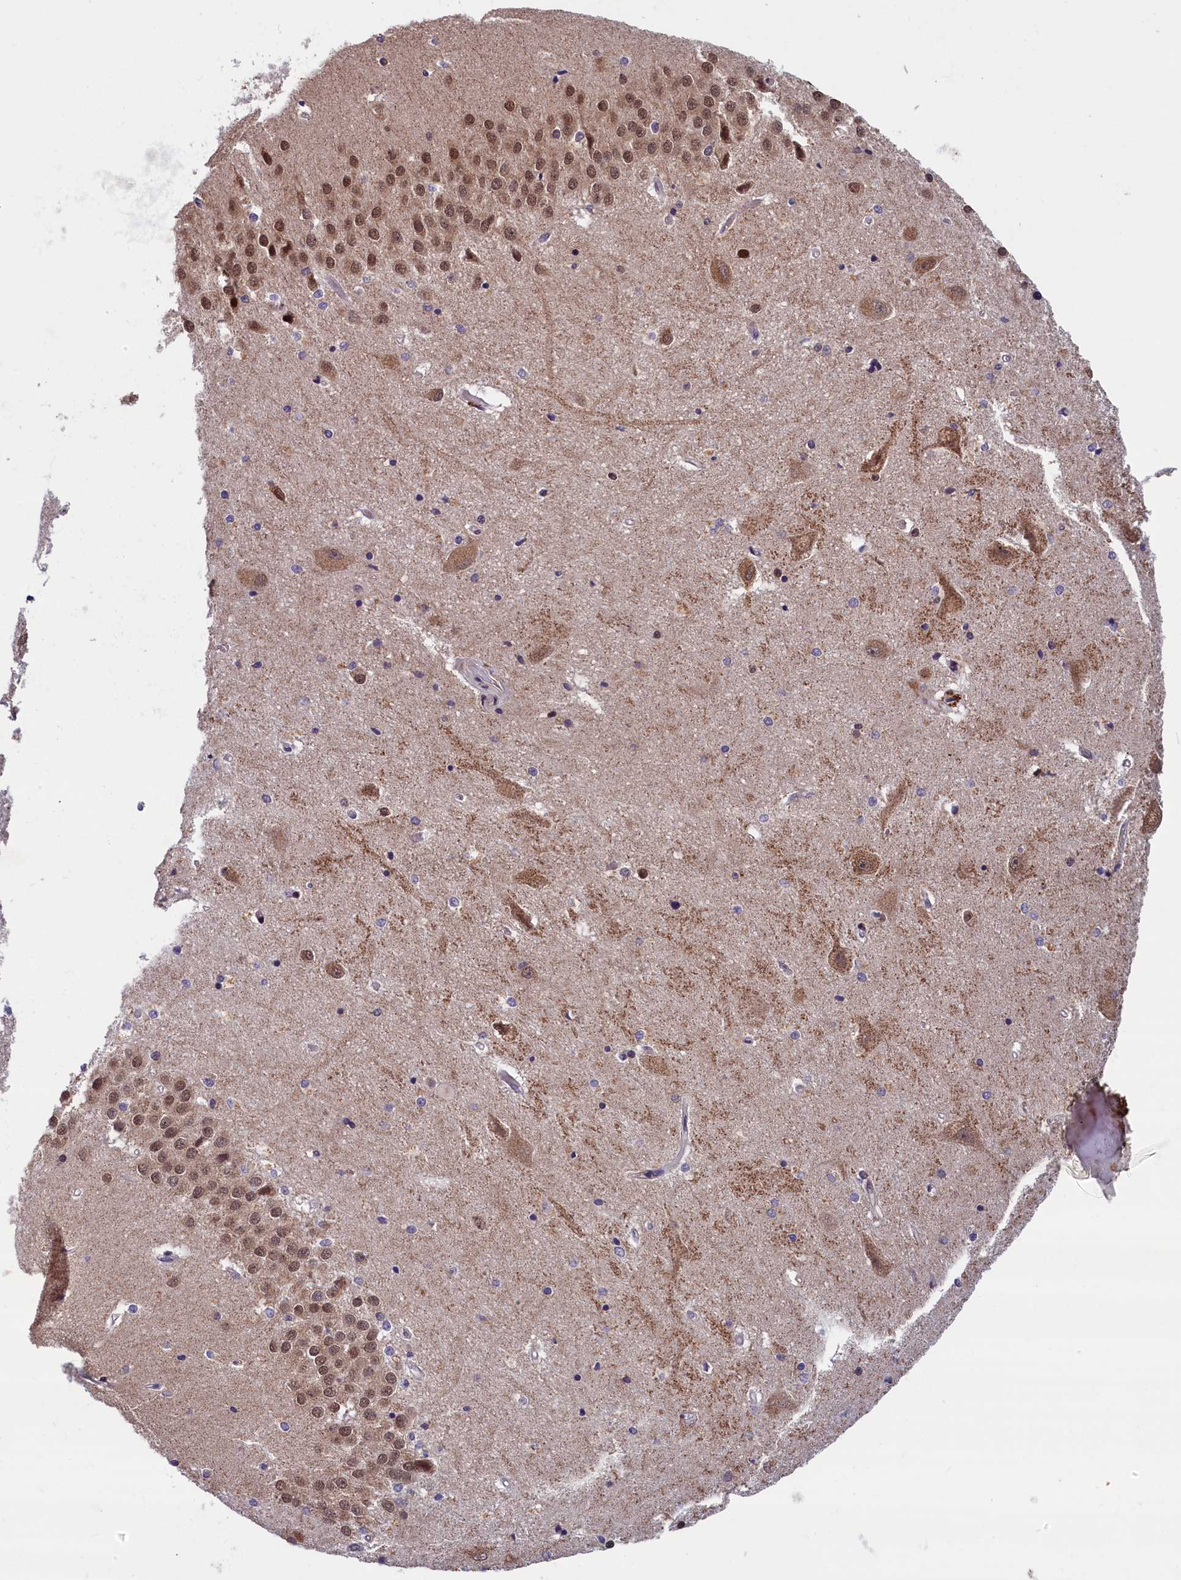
{"staining": {"intensity": "weak", "quantity": "<25%", "location": "cytoplasmic/membranous"}, "tissue": "hippocampus", "cell_type": "Glial cells", "image_type": "normal", "snomed": [{"axis": "morphology", "description": "Normal tissue, NOS"}, {"axis": "topography", "description": "Hippocampus"}], "caption": "This is an immunohistochemistry (IHC) micrograph of unremarkable hippocampus. There is no staining in glial cells.", "gene": "KCNK6", "patient": {"sex": "female", "age": 52}}